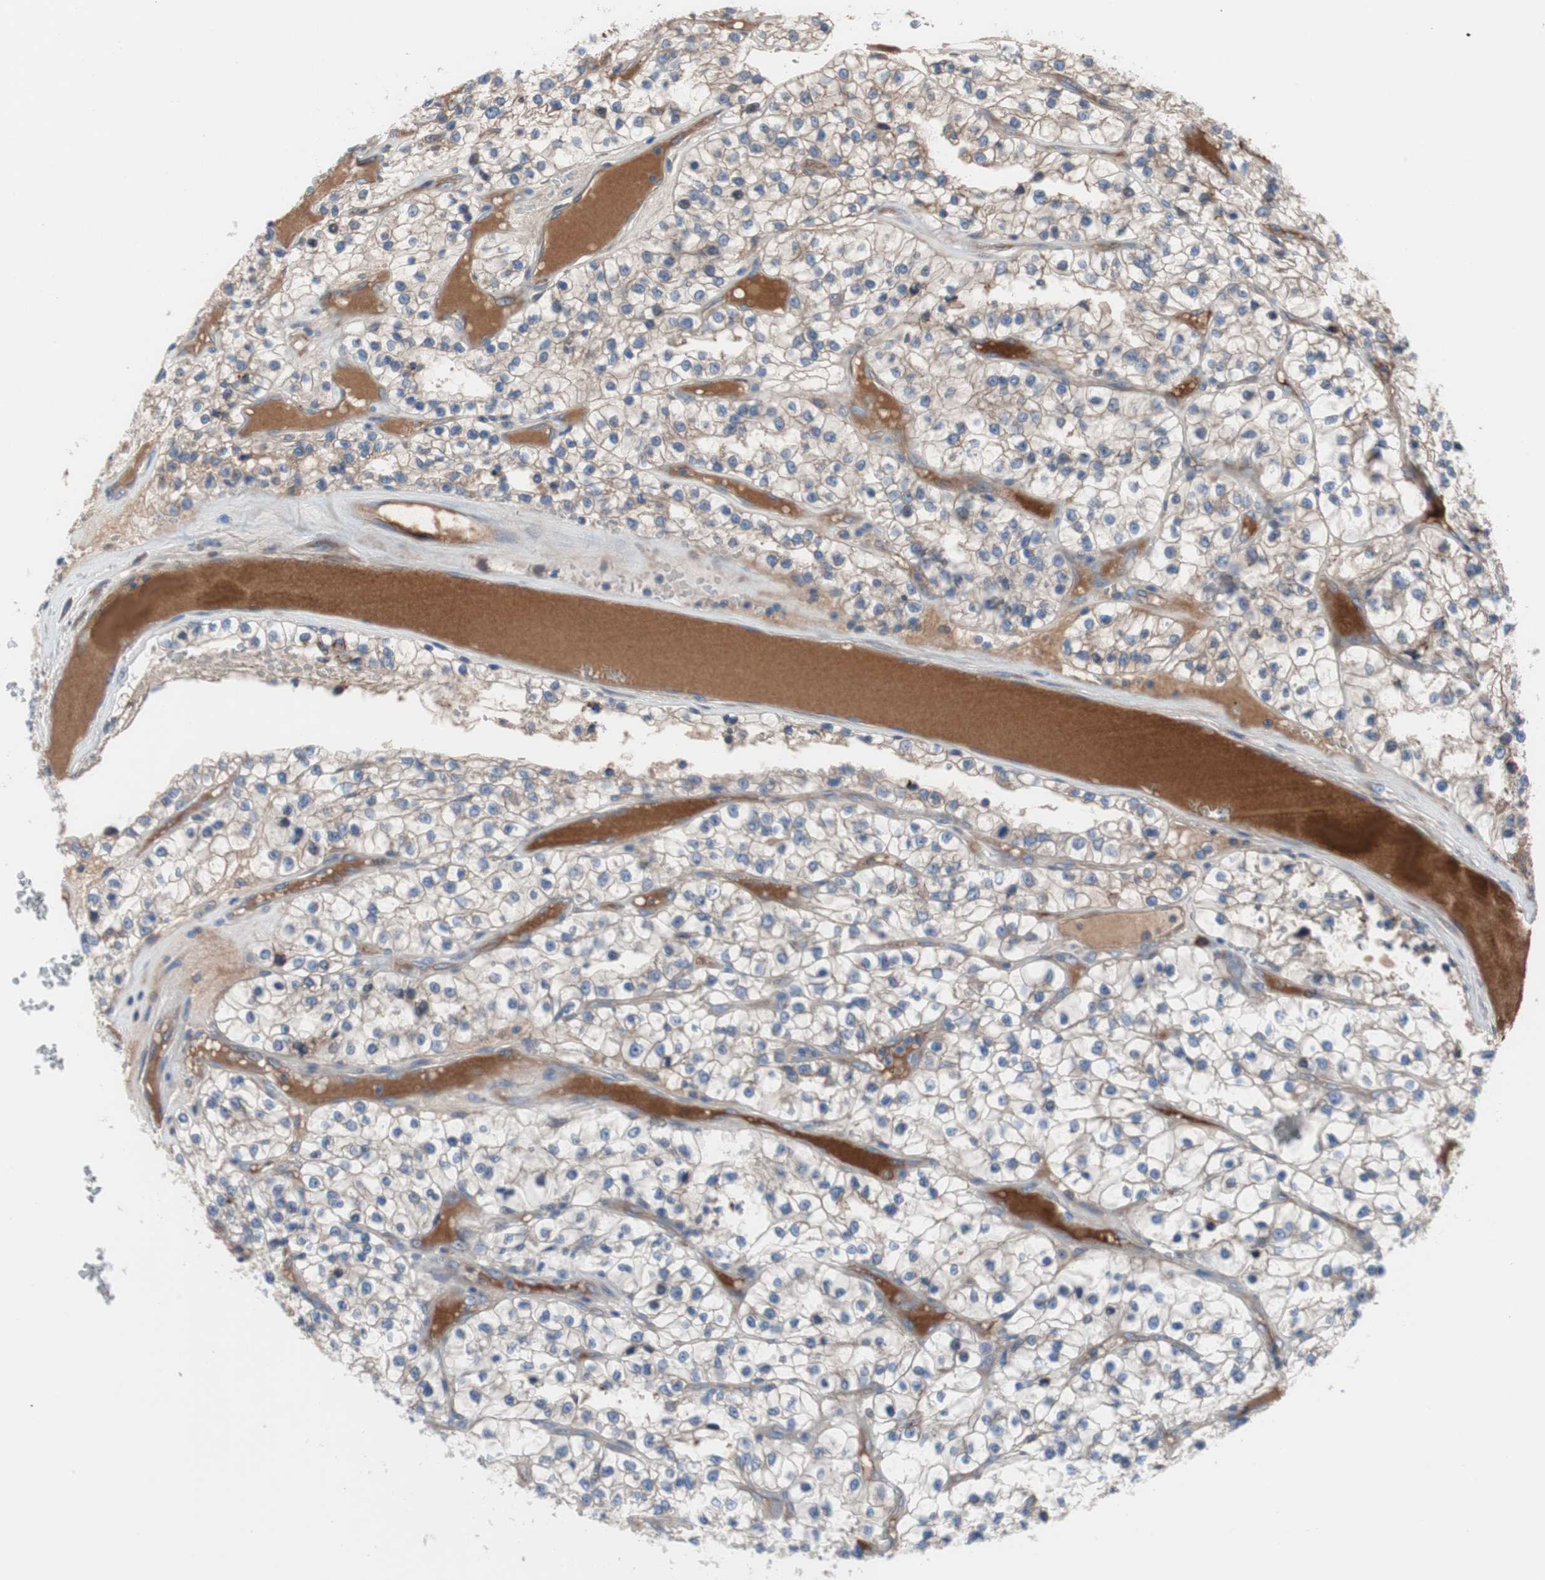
{"staining": {"intensity": "weak", "quantity": ">75%", "location": "cytoplasmic/membranous"}, "tissue": "renal cancer", "cell_type": "Tumor cells", "image_type": "cancer", "snomed": [{"axis": "morphology", "description": "Adenocarcinoma, NOS"}, {"axis": "topography", "description": "Kidney"}], "caption": "Renal cancer tissue demonstrates weak cytoplasmic/membranous staining in approximately >75% of tumor cells, visualized by immunohistochemistry.", "gene": "KANSL1", "patient": {"sex": "female", "age": 57}}